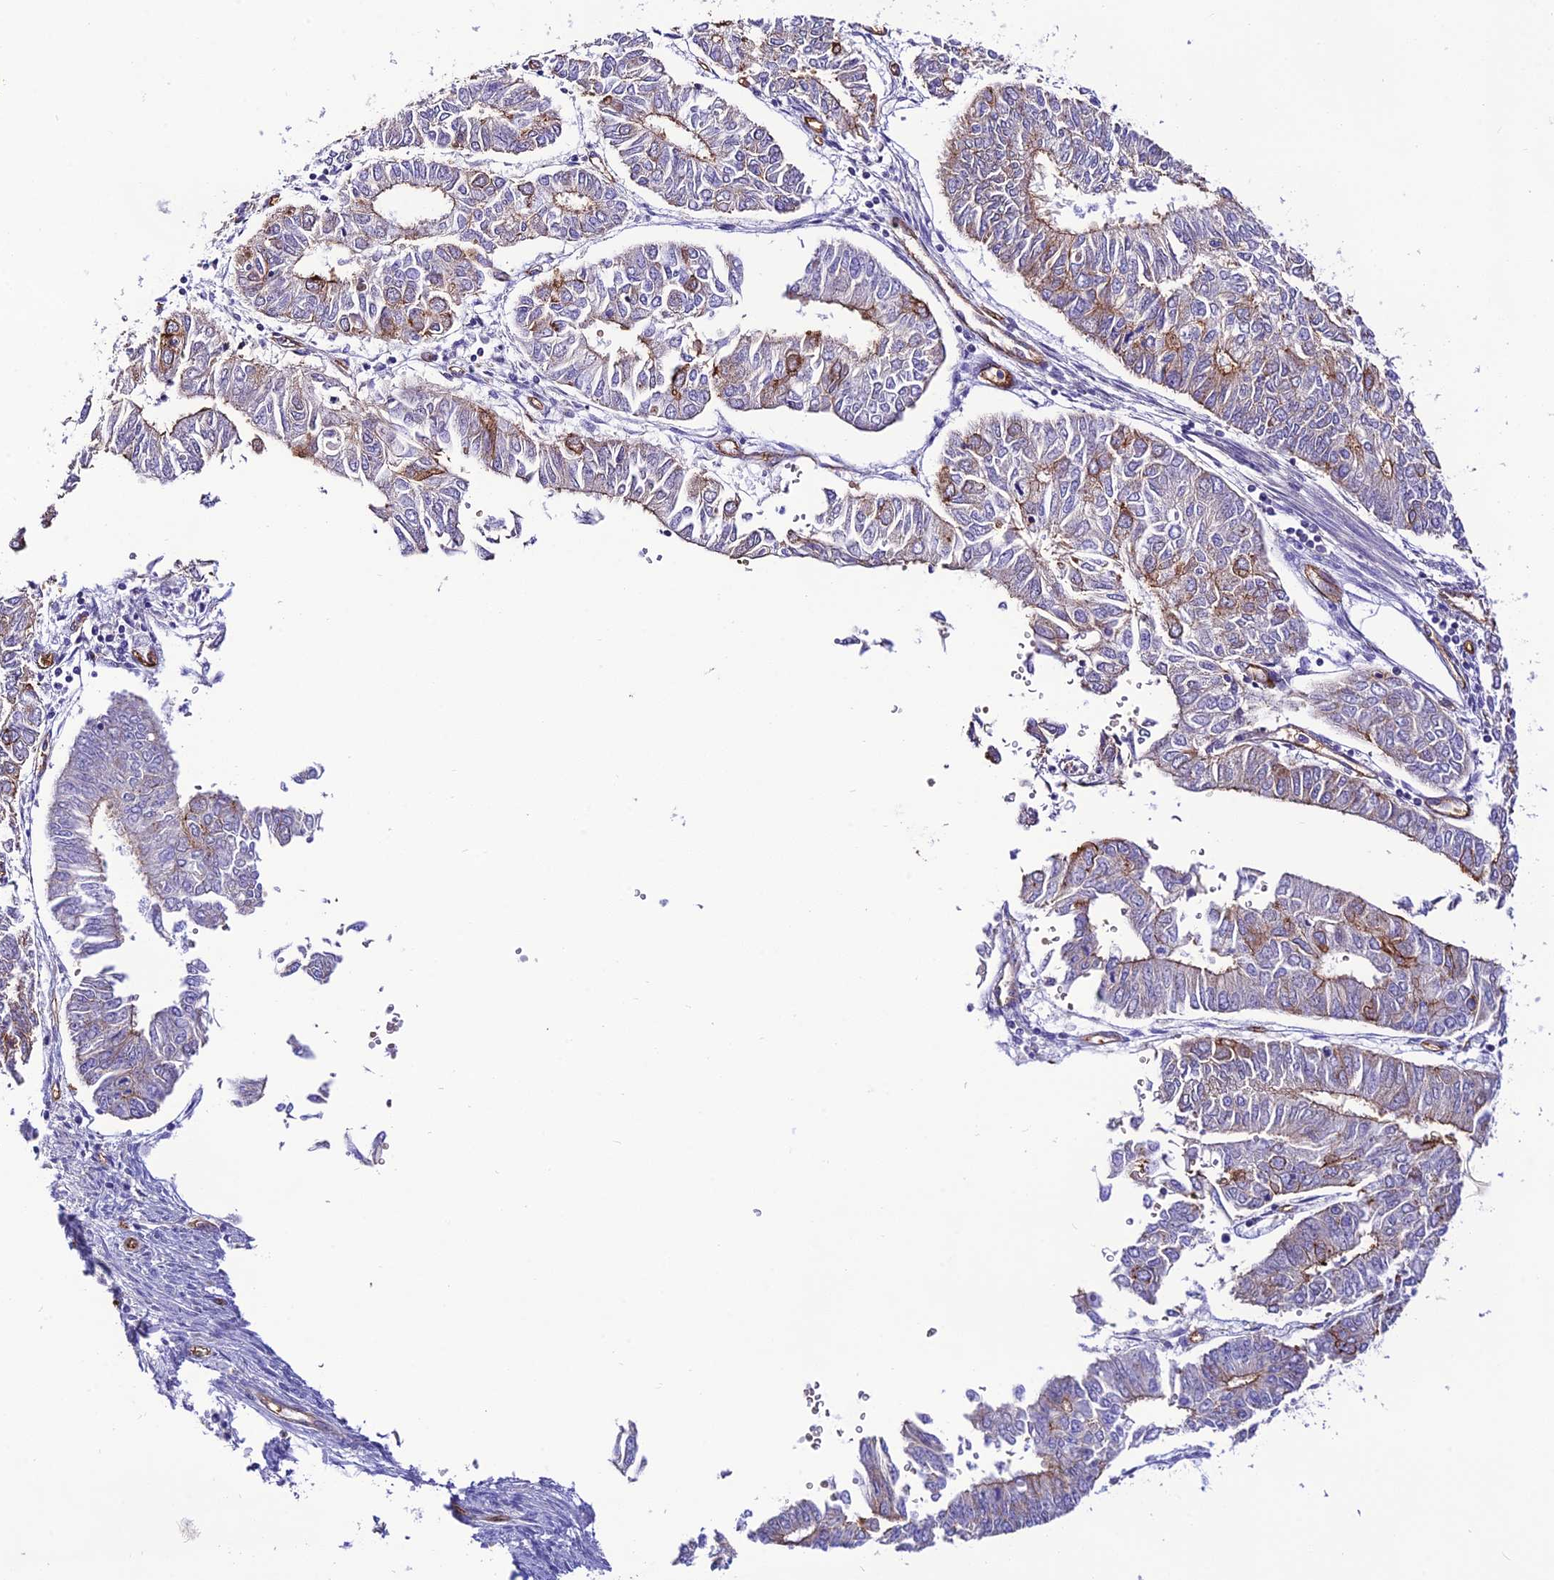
{"staining": {"intensity": "strong", "quantity": "<25%", "location": "cytoplasmic/membranous"}, "tissue": "endometrial cancer", "cell_type": "Tumor cells", "image_type": "cancer", "snomed": [{"axis": "morphology", "description": "Adenocarcinoma, NOS"}, {"axis": "topography", "description": "Endometrium"}], "caption": "This is an image of immunohistochemistry staining of endometrial cancer (adenocarcinoma), which shows strong staining in the cytoplasmic/membranous of tumor cells.", "gene": "YPEL5", "patient": {"sex": "female", "age": 68}}